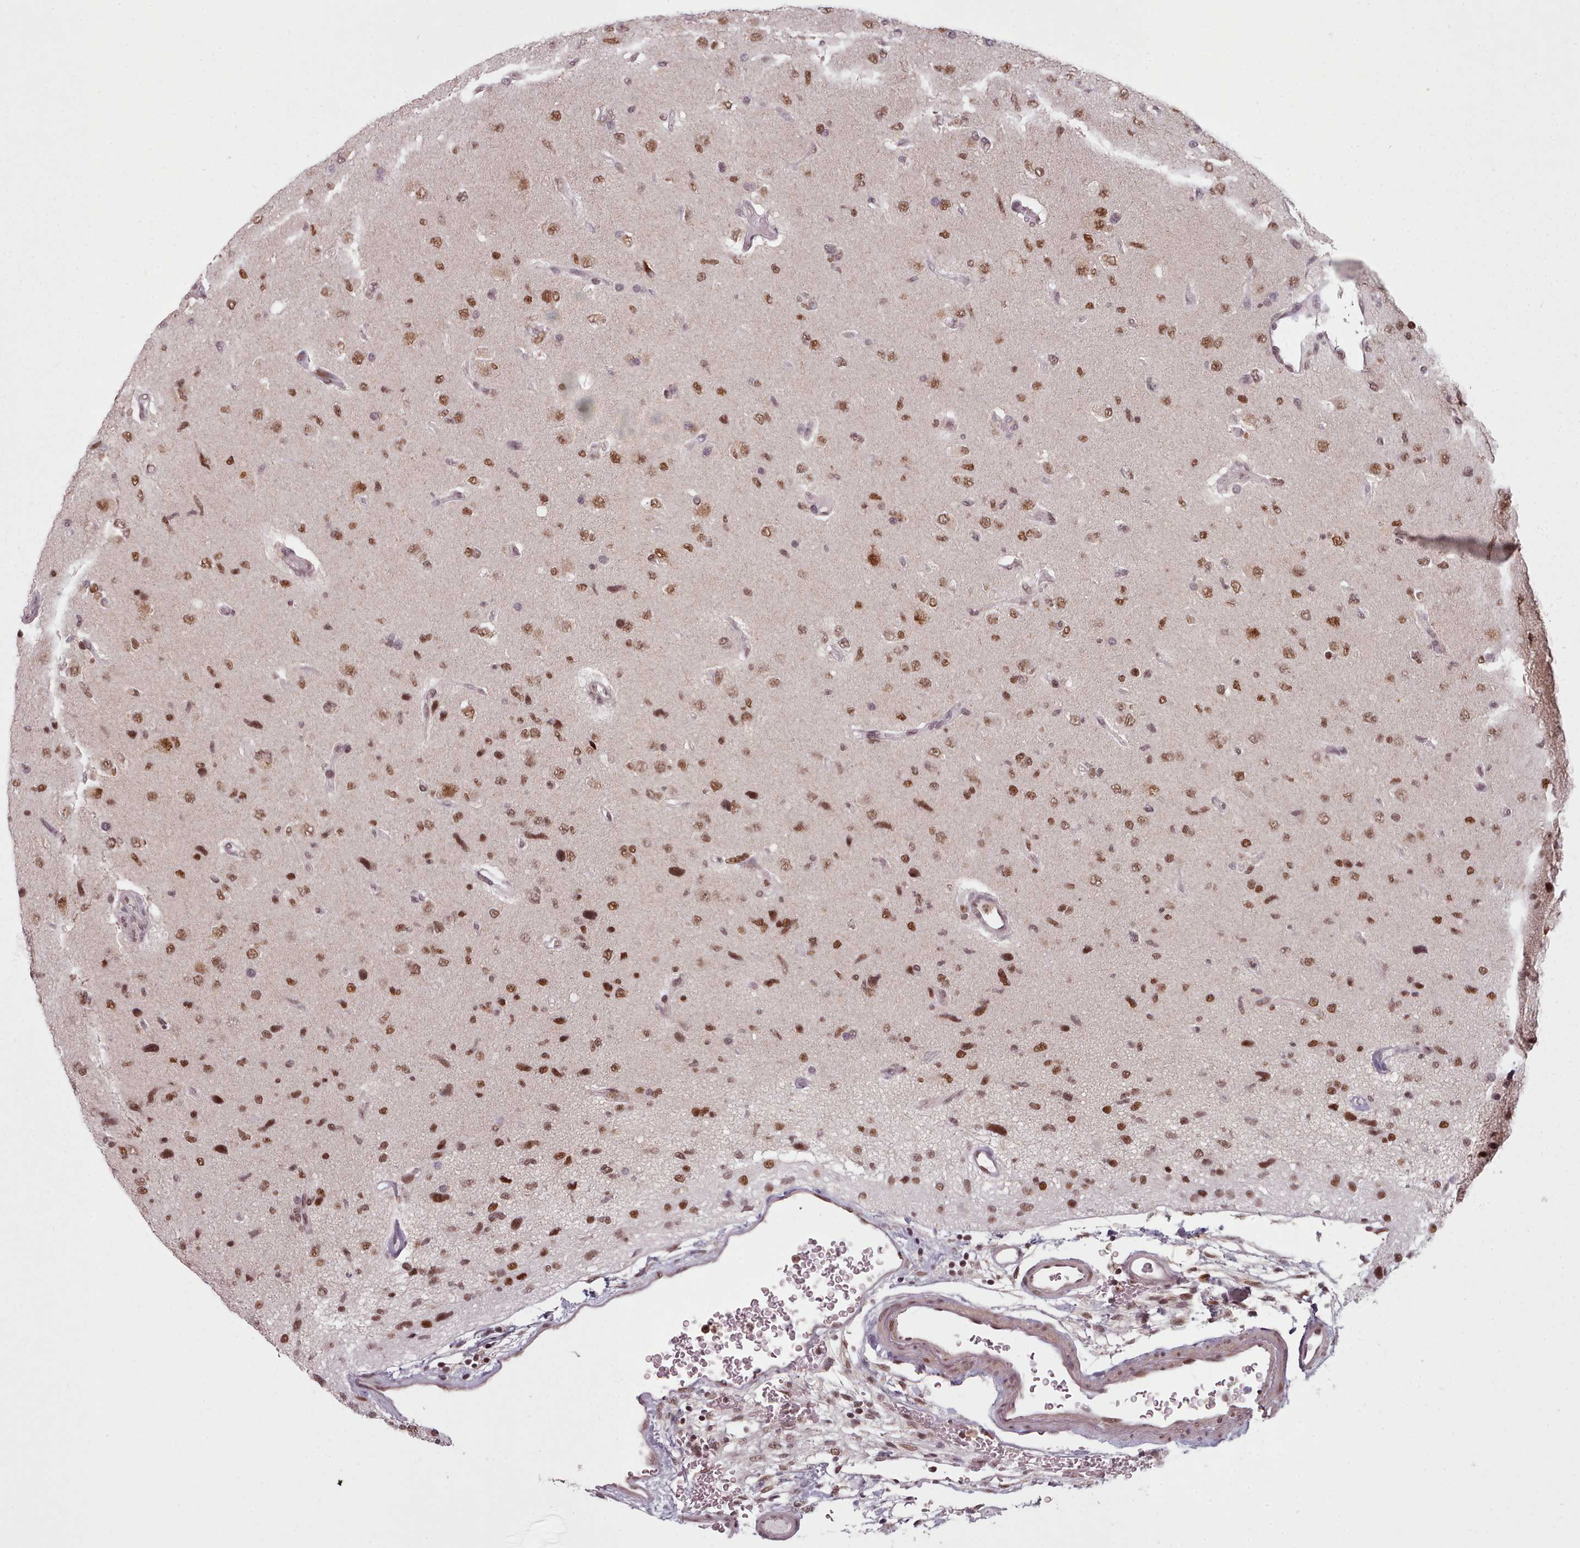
{"staining": {"intensity": "strong", "quantity": ">75%", "location": "nuclear"}, "tissue": "glioma", "cell_type": "Tumor cells", "image_type": "cancer", "snomed": [{"axis": "morphology", "description": "Glioma, malignant, High grade"}, {"axis": "topography", "description": "Brain"}], "caption": "Protein analysis of glioma tissue displays strong nuclear positivity in about >75% of tumor cells.", "gene": "SRSF9", "patient": {"sex": "male", "age": 77}}